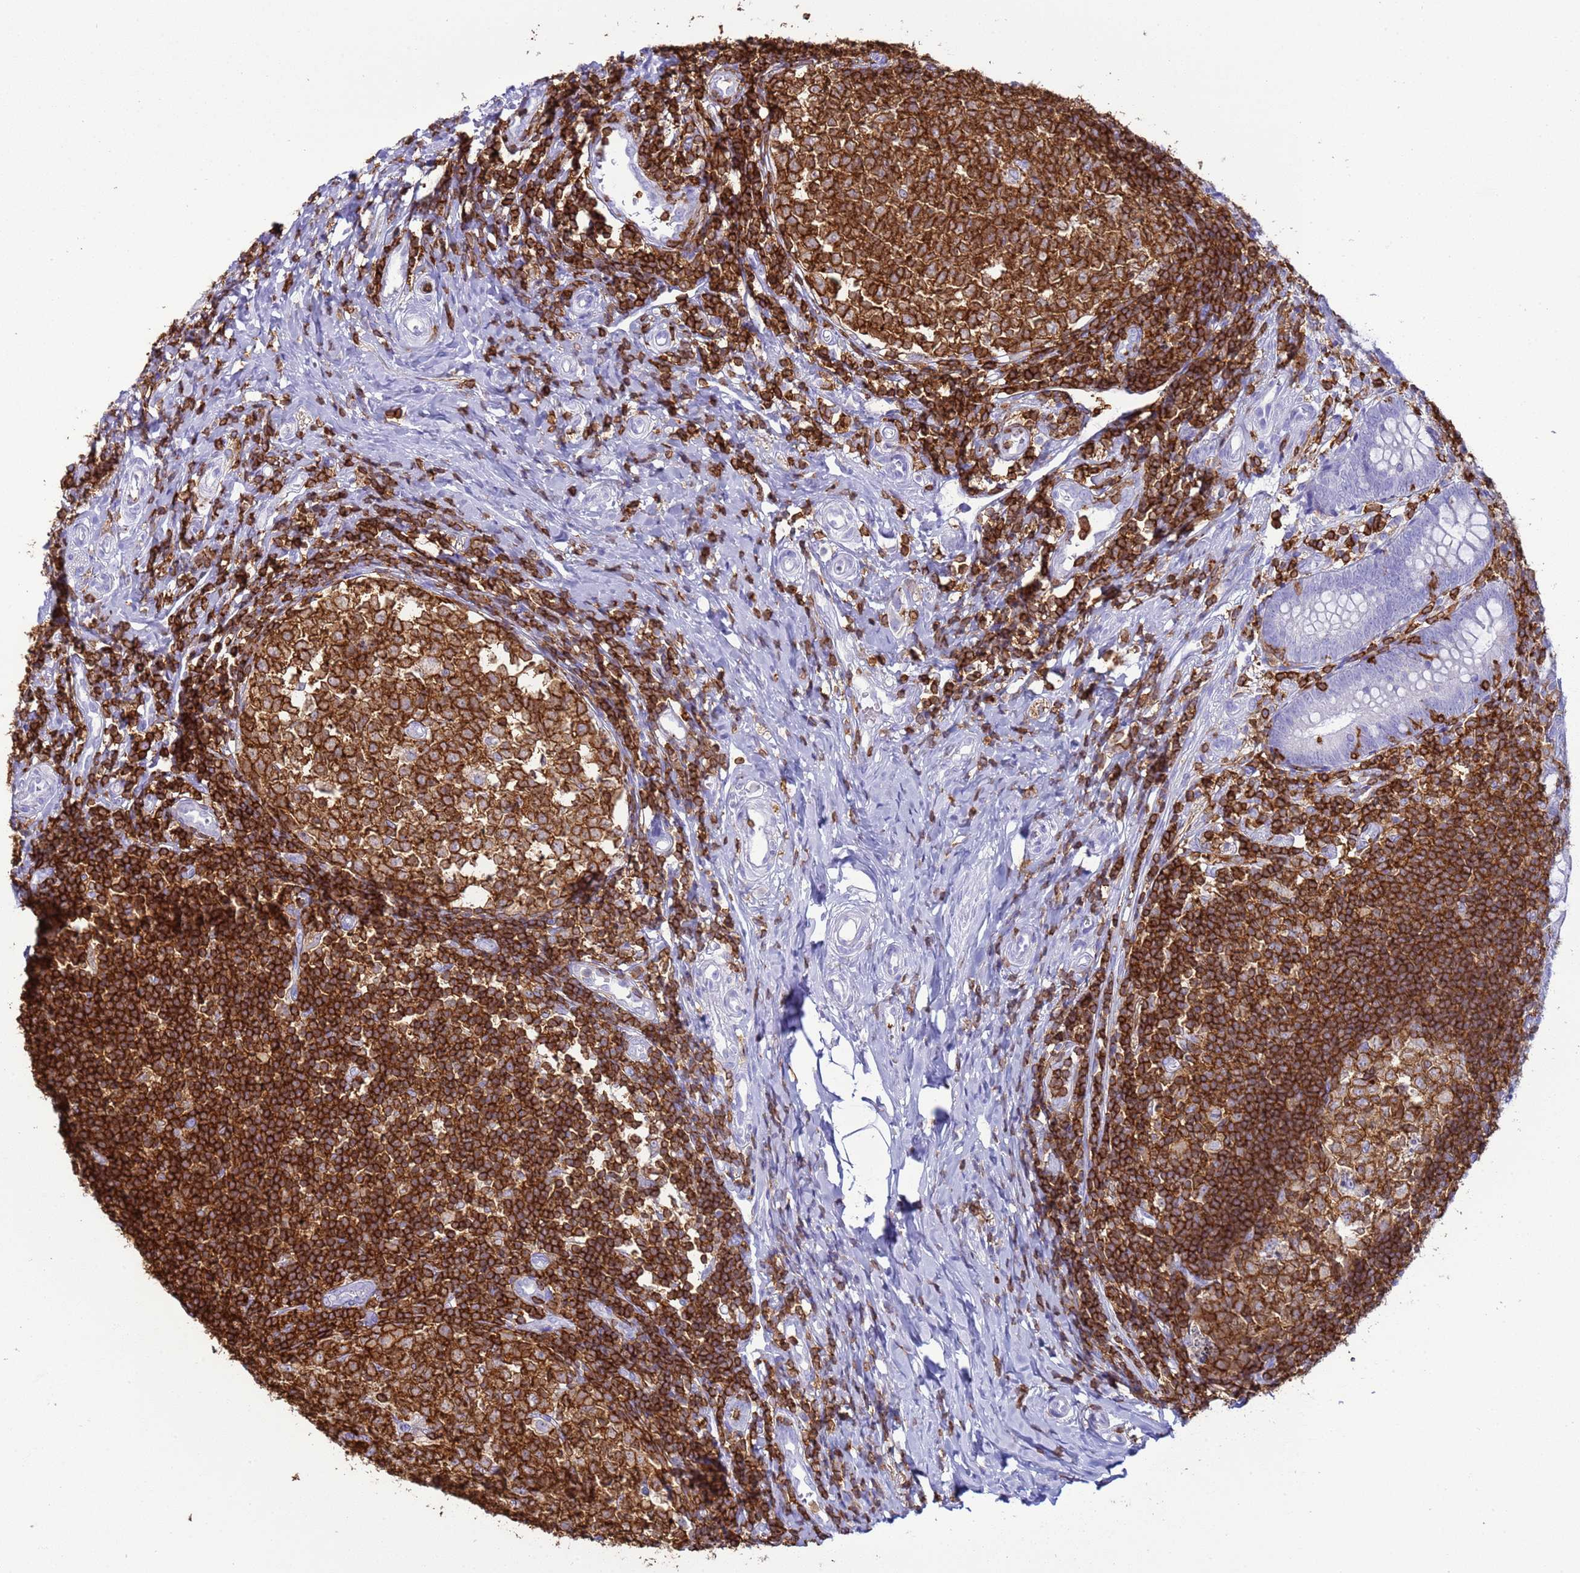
{"staining": {"intensity": "negative", "quantity": "none", "location": "none"}, "tissue": "appendix", "cell_type": "Glandular cells", "image_type": "normal", "snomed": [{"axis": "morphology", "description": "Normal tissue, NOS"}, {"axis": "topography", "description": "Appendix"}], "caption": "Immunohistochemistry histopathology image of benign human appendix stained for a protein (brown), which shows no staining in glandular cells.", "gene": "IRF5", "patient": {"sex": "male", "age": 14}}